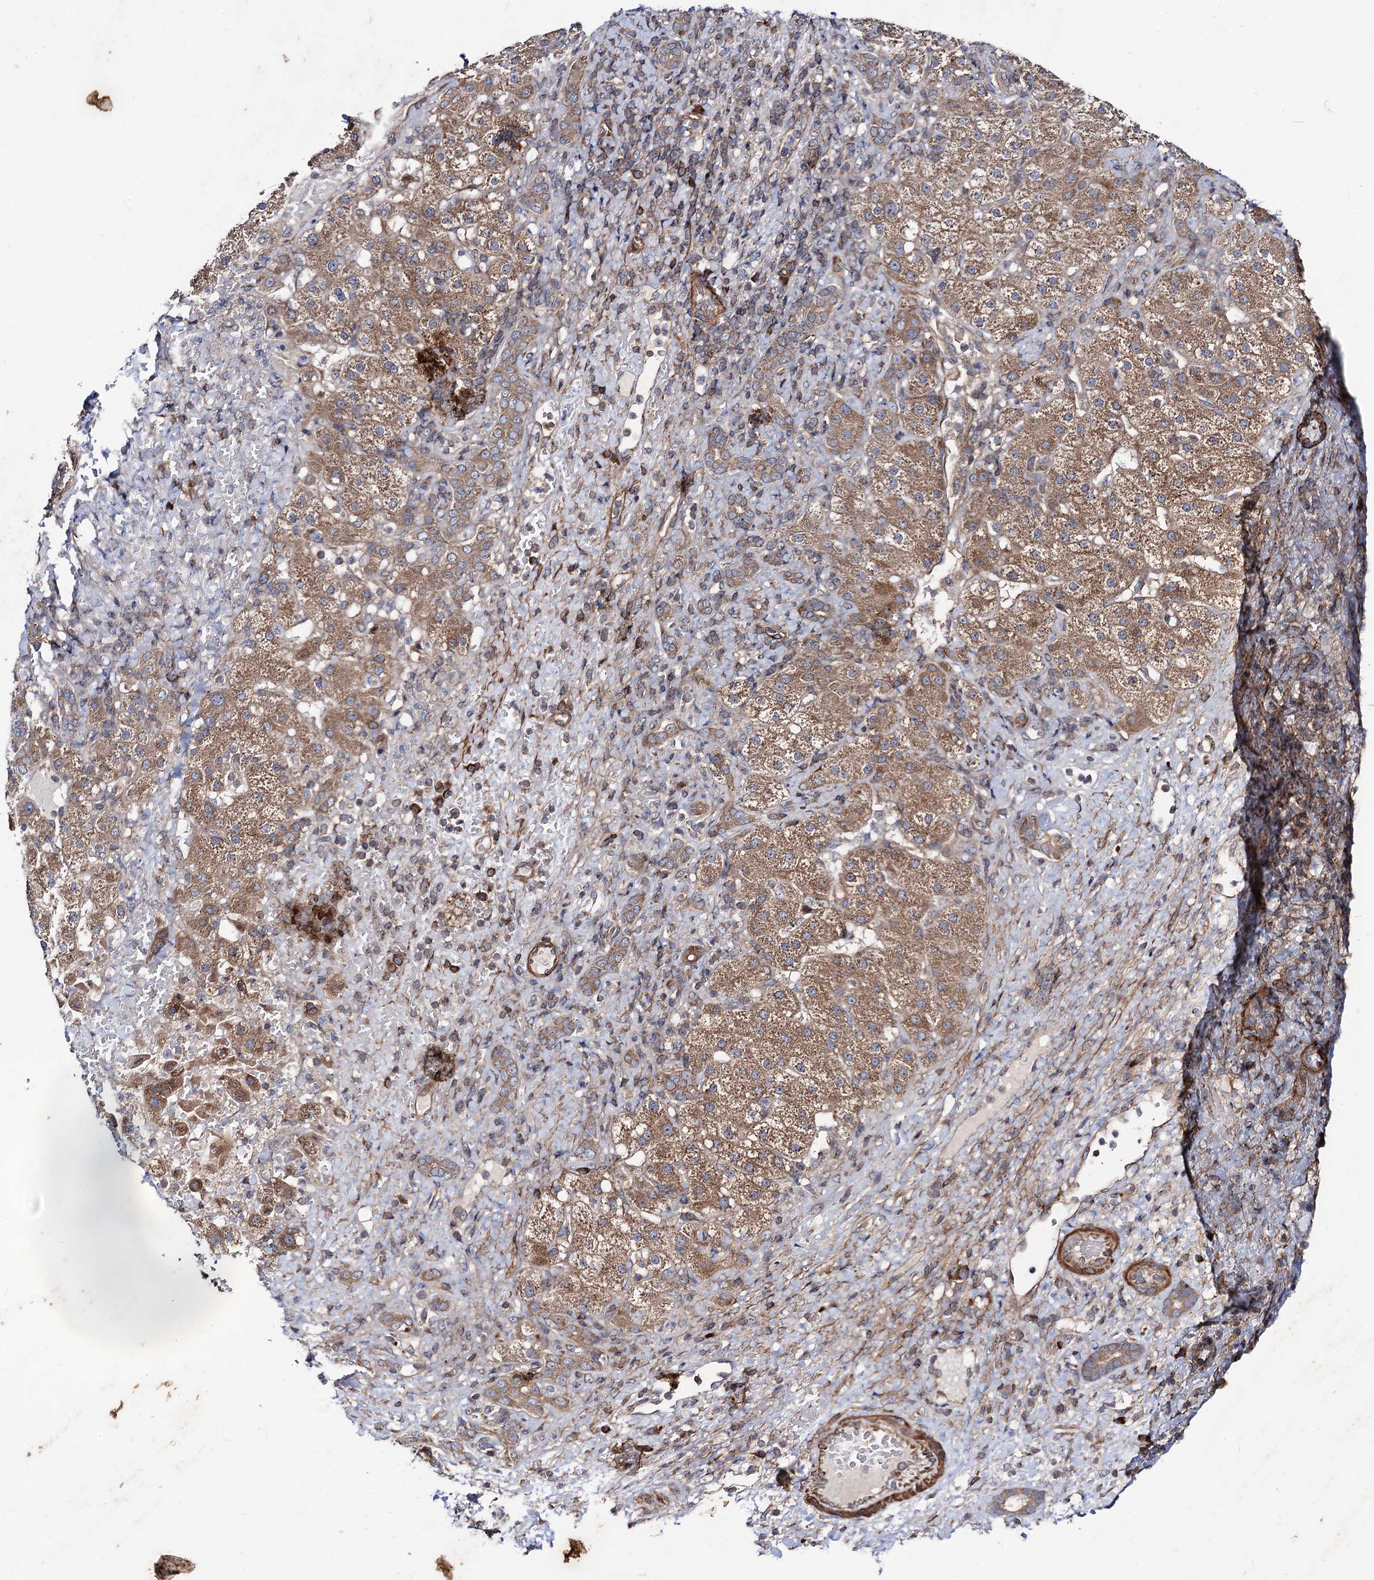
{"staining": {"intensity": "moderate", "quantity": ">75%", "location": "cytoplasmic/membranous"}, "tissue": "liver cancer", "cell_type": "Tumor cells", "image_type": "cancer", "snomed": [{"axis": "morphology", "description": "Normal tissue, NOS"}, {"axis": "morphology", "description": "Carcinoma, Hepatocellular, NOS"}, {"axis": "topography", "description": "Liver"}], "caption": "The photomicrograph exhibits immunohistochemical staining of hepatocellular carcinoma (liver). There is moderate cytoplasmic/membranous positivity is appreciated in about >75% of tumor cells. Nuclei are stained in blue.", "gene": "DYDC1", "patient": {"sex": "male", "age": 57}}